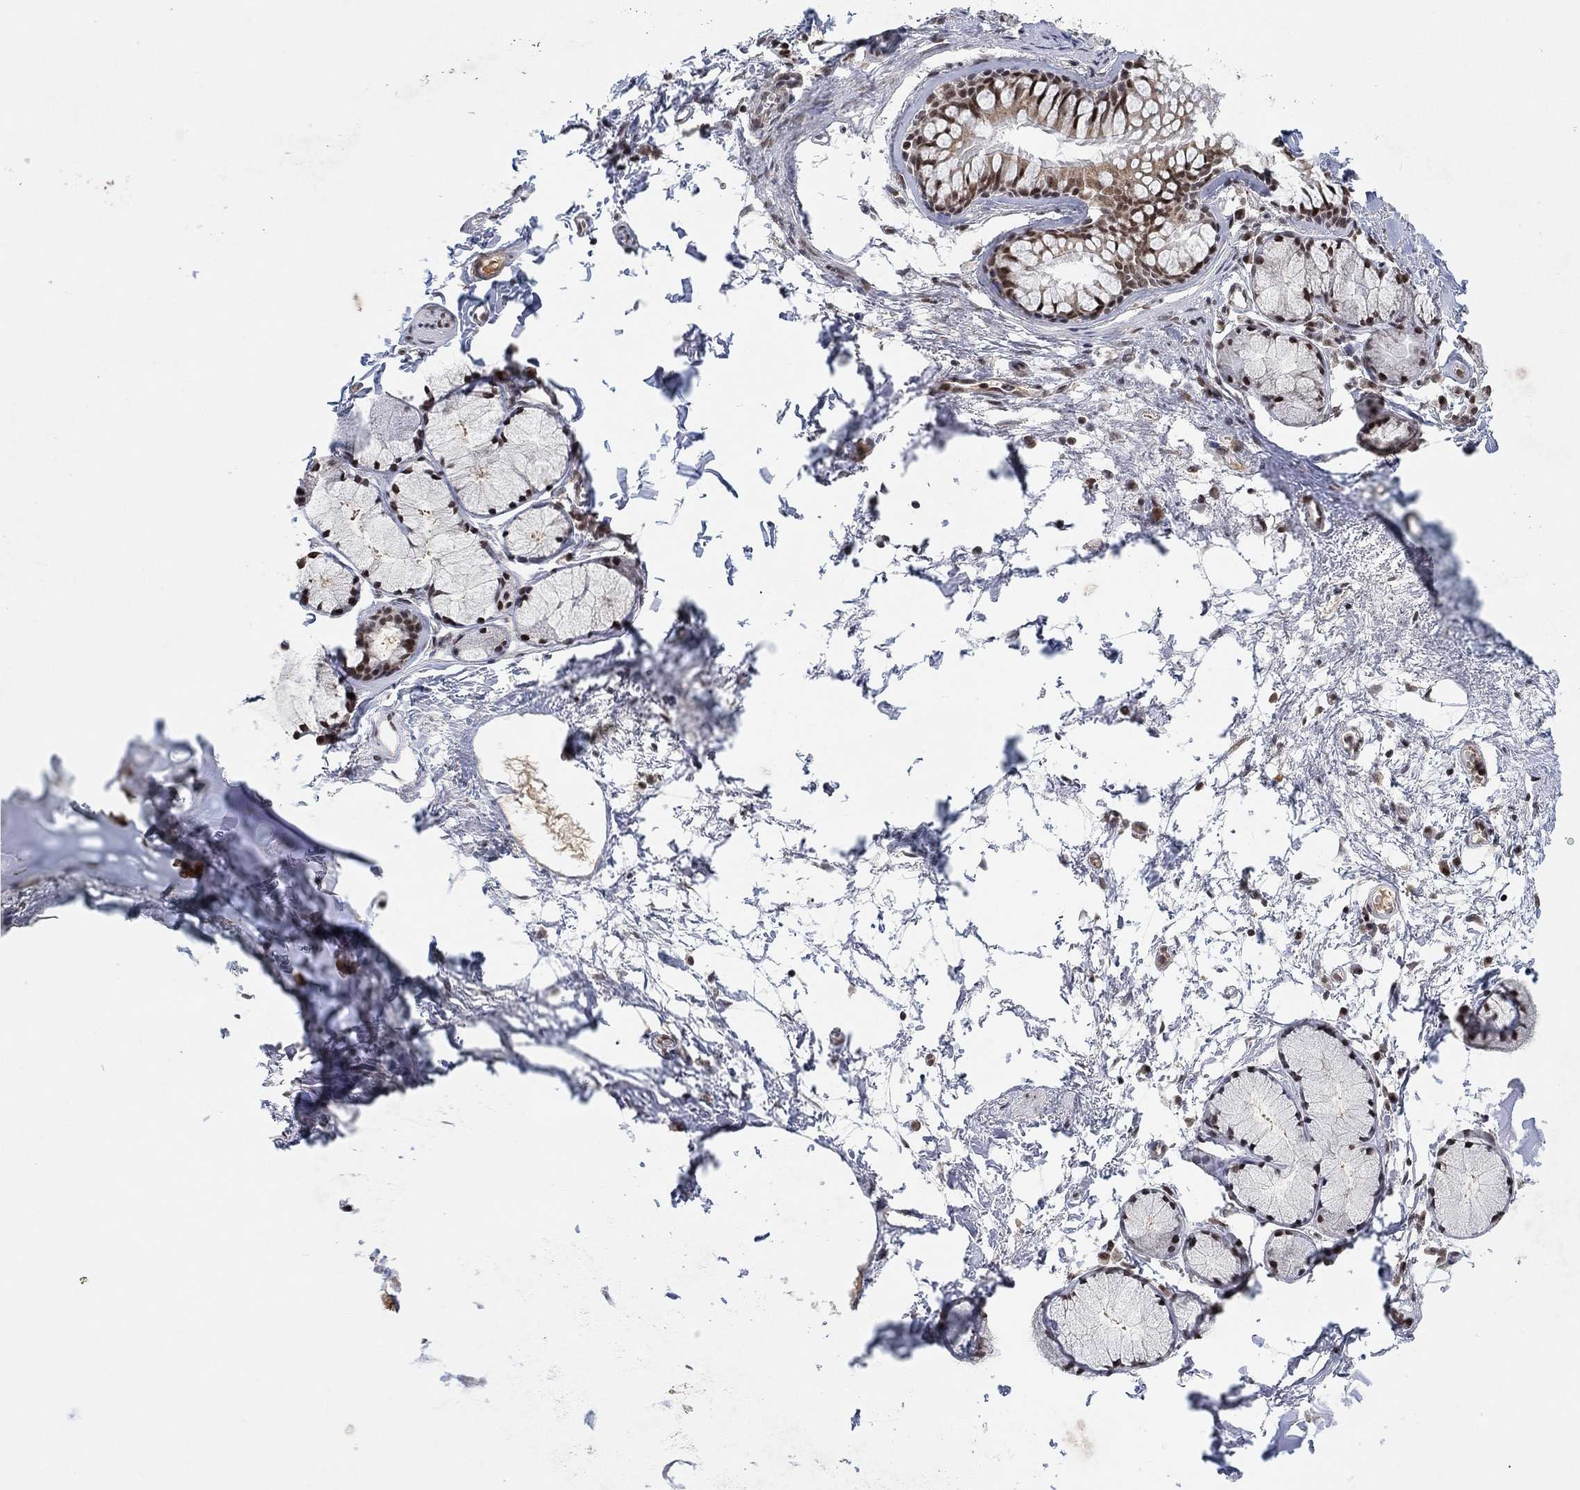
{"staining": {"intensity": "negative", "quantity": "none", "location": "none"}, "tissue": "soft tissue", "cell_type": "Fibroblasts", "image_type": "normal", "snomed": [{"axis": "morphology", "description": "Normal tissue, NOS"}, {"axis": "morphology", "description": "Squamous cell carcinoma, NOS"}, {"axis": "topography", "description": "Cartilage tissue"}, {"axis": "topography", "description": "Bronchus"}], "caption": "The histopathology image displays no significant expression in fibroblasts of soft tissue. (DAB (3,3'-diaminobenzidine) IHC, high magnification).", "gene": "THAP8", "patient": {"sex": "male", "age": 72}}